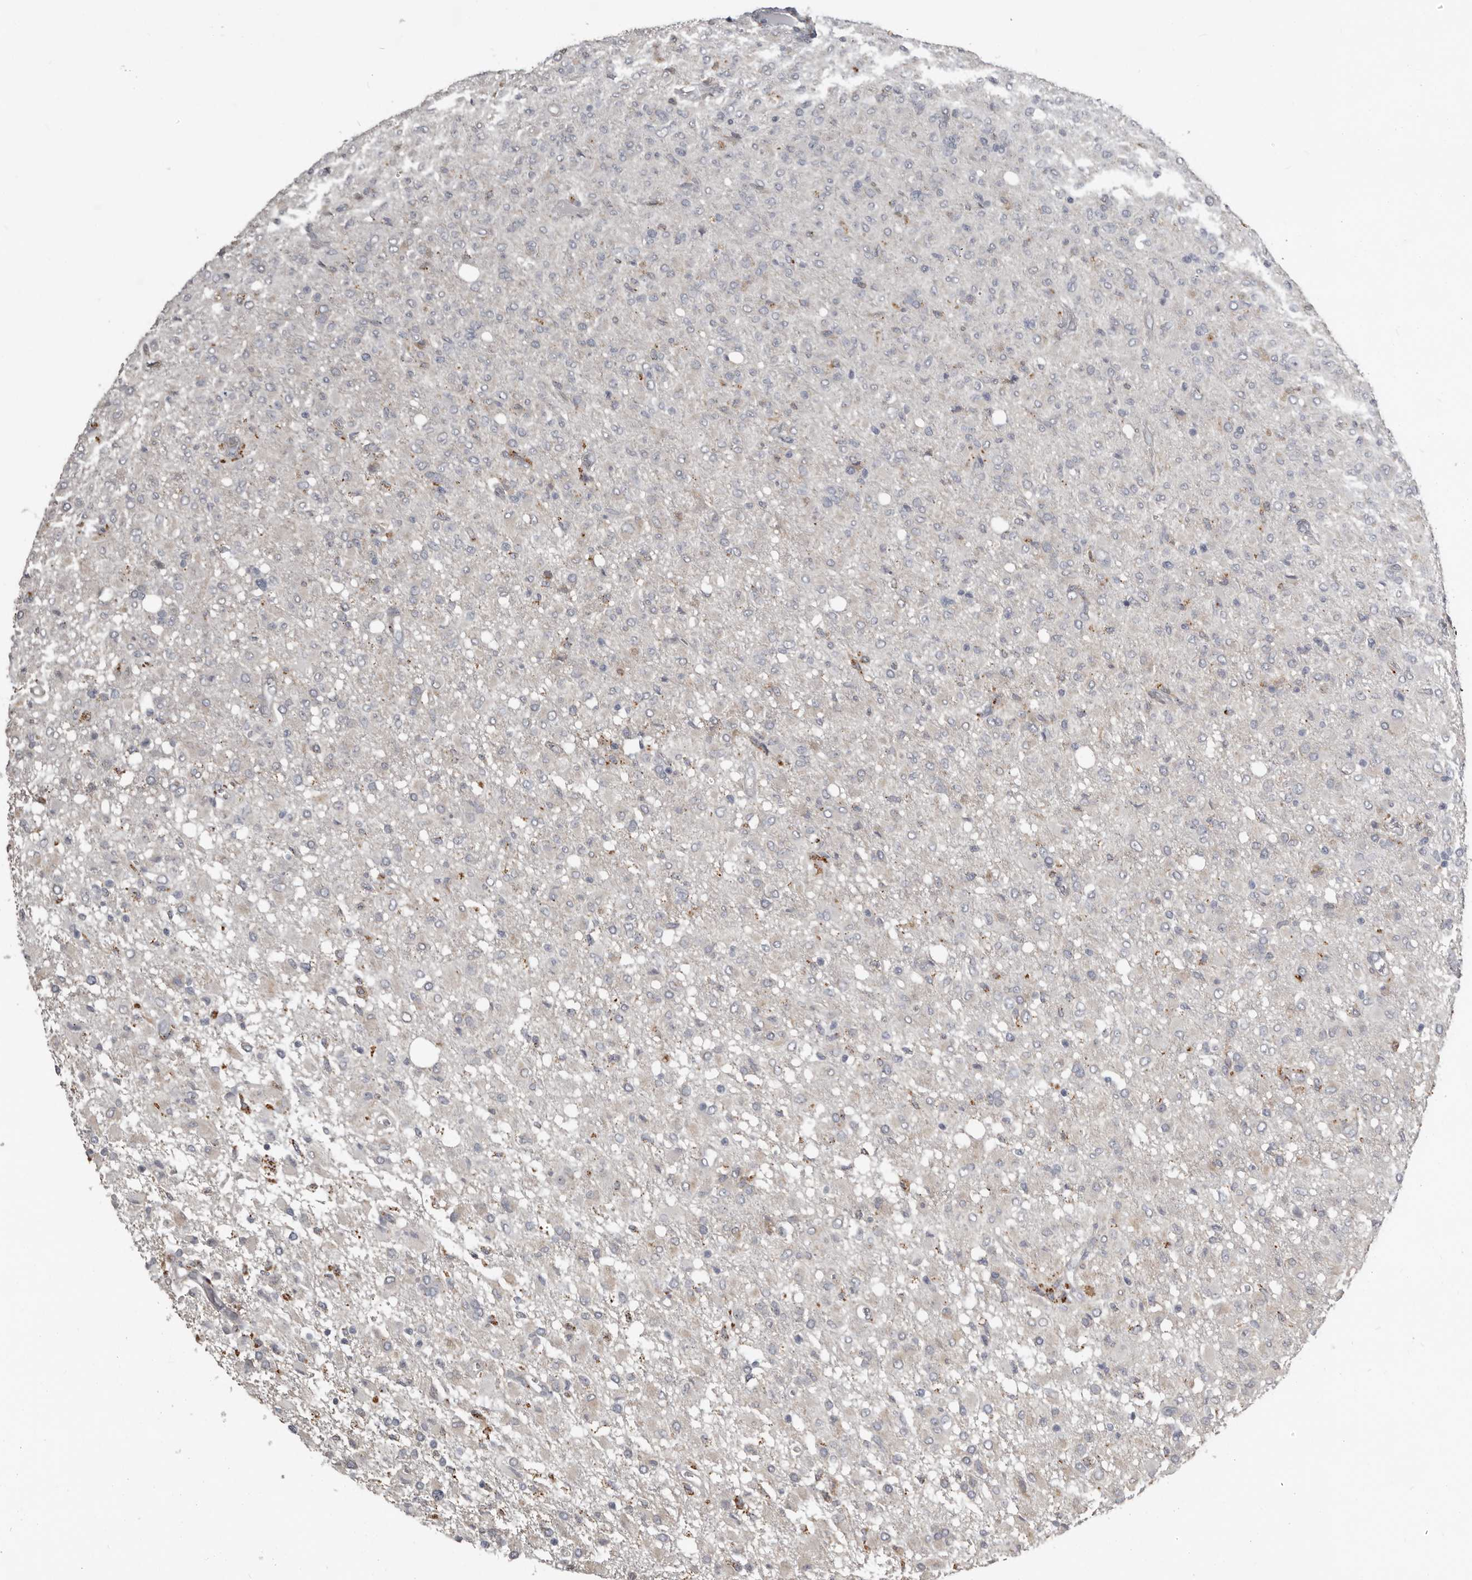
{"staining": {"intensity": "negative", "quantity": "none", "location": "none"}, "tissue": "glioma", "cell_type": "Tumor cells", "image_type": "cancer", "snomed": [{"axis": "morphology", "description": "Glioma, malignant, High grade"}, {"axis": "topography", "description": "Brain"}], "caption": "This is an immunohistochemistry histopathology image of human malignant high-grade glioma. There is no staining in tumor cells.", "gene": "KCNJ8", "patient": {"sex": "female", "age": 57}}